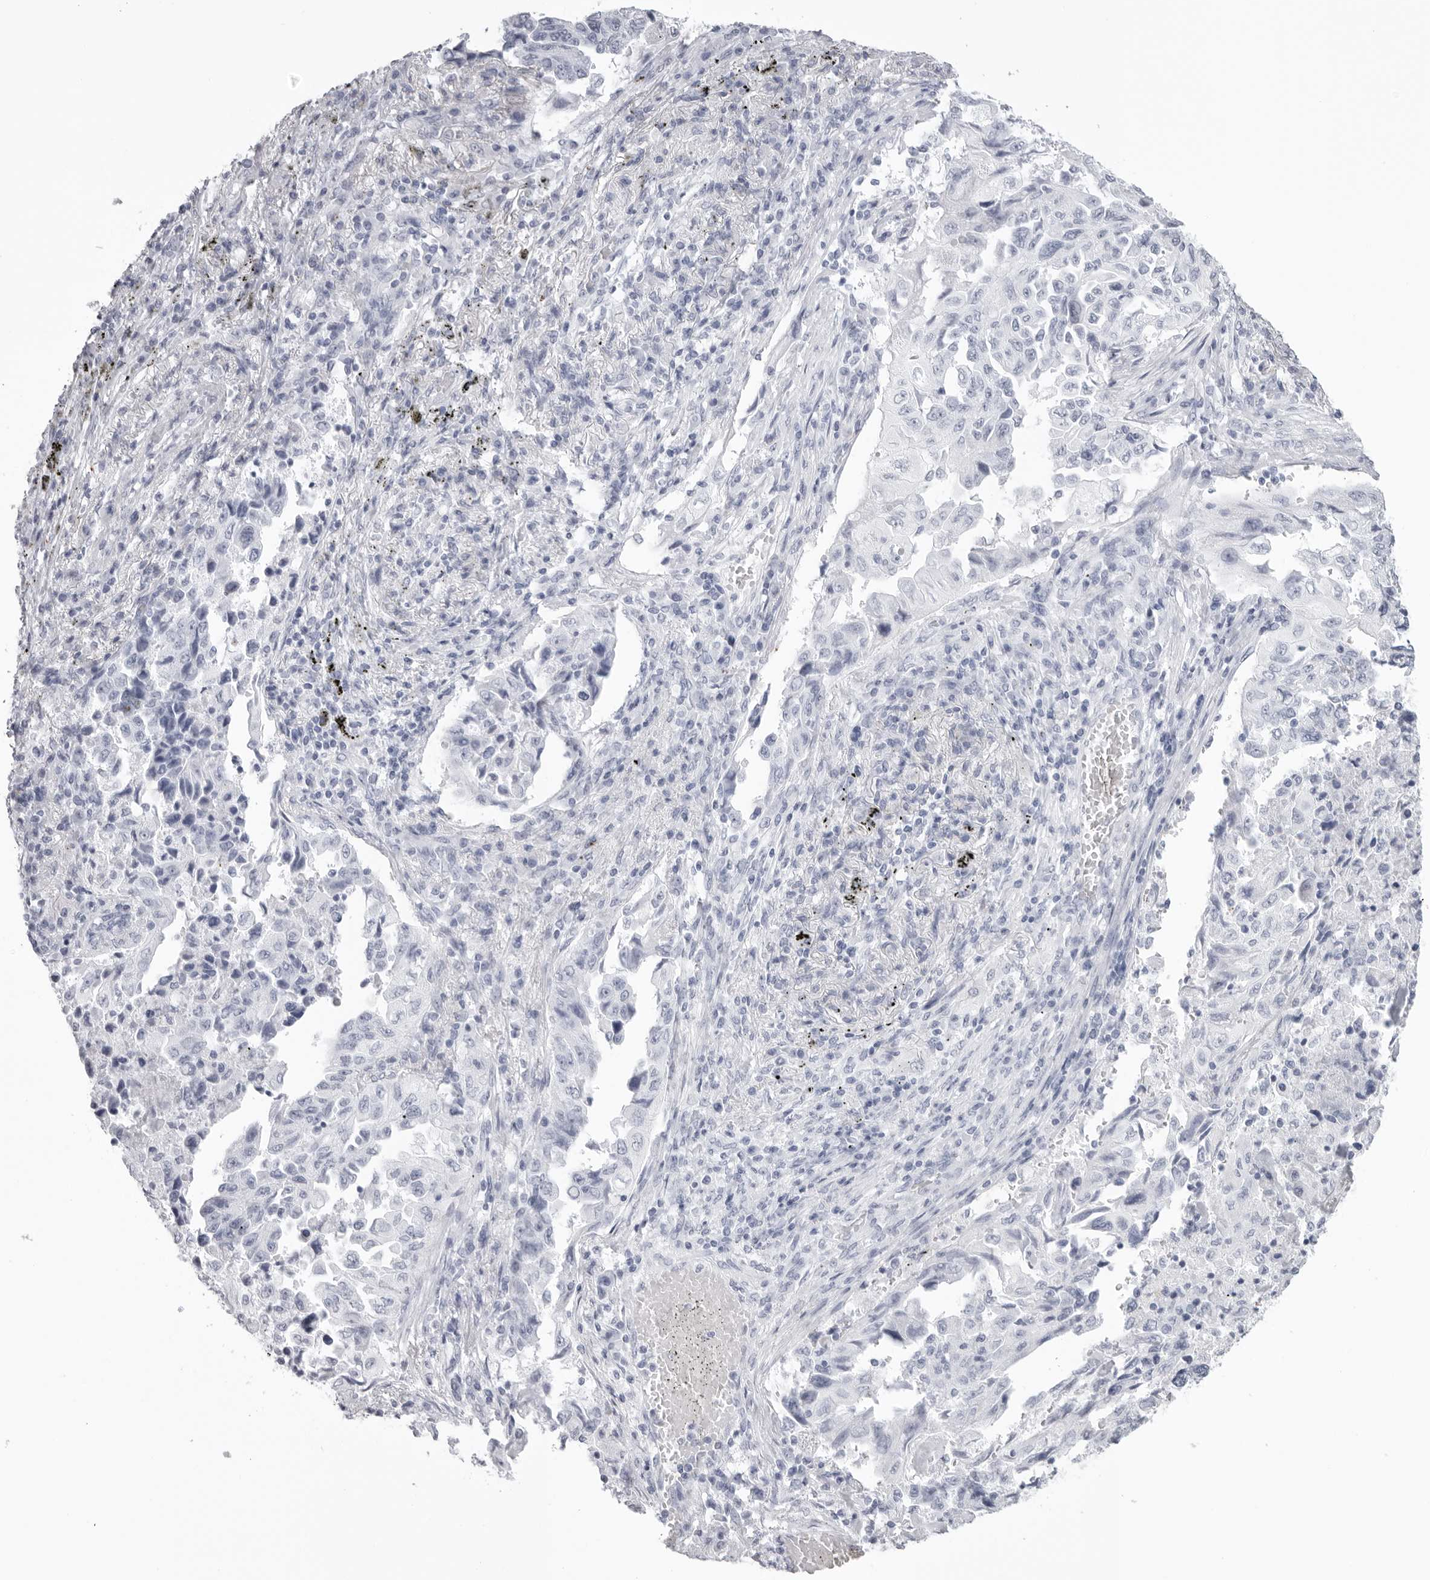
{"staining": {"intensity": "negative", "quantity": "none", "location": "none"}, "tissue": "lung cancer", "cell_type": "Tumor cells", "image_type": "cancer", "snomed": [{"axis": "morphology", "description": "Adenocarcinoma, NOS"}, {"axis": "topography", "description": "Lung"}], "caption": "Immunohistochemical staining of lung cancer (adenocarcinoma) demonstrates no significant positivity in tumor cells.", "gene": "KLK9", "patient": {"sex": "female", "age": 51}}